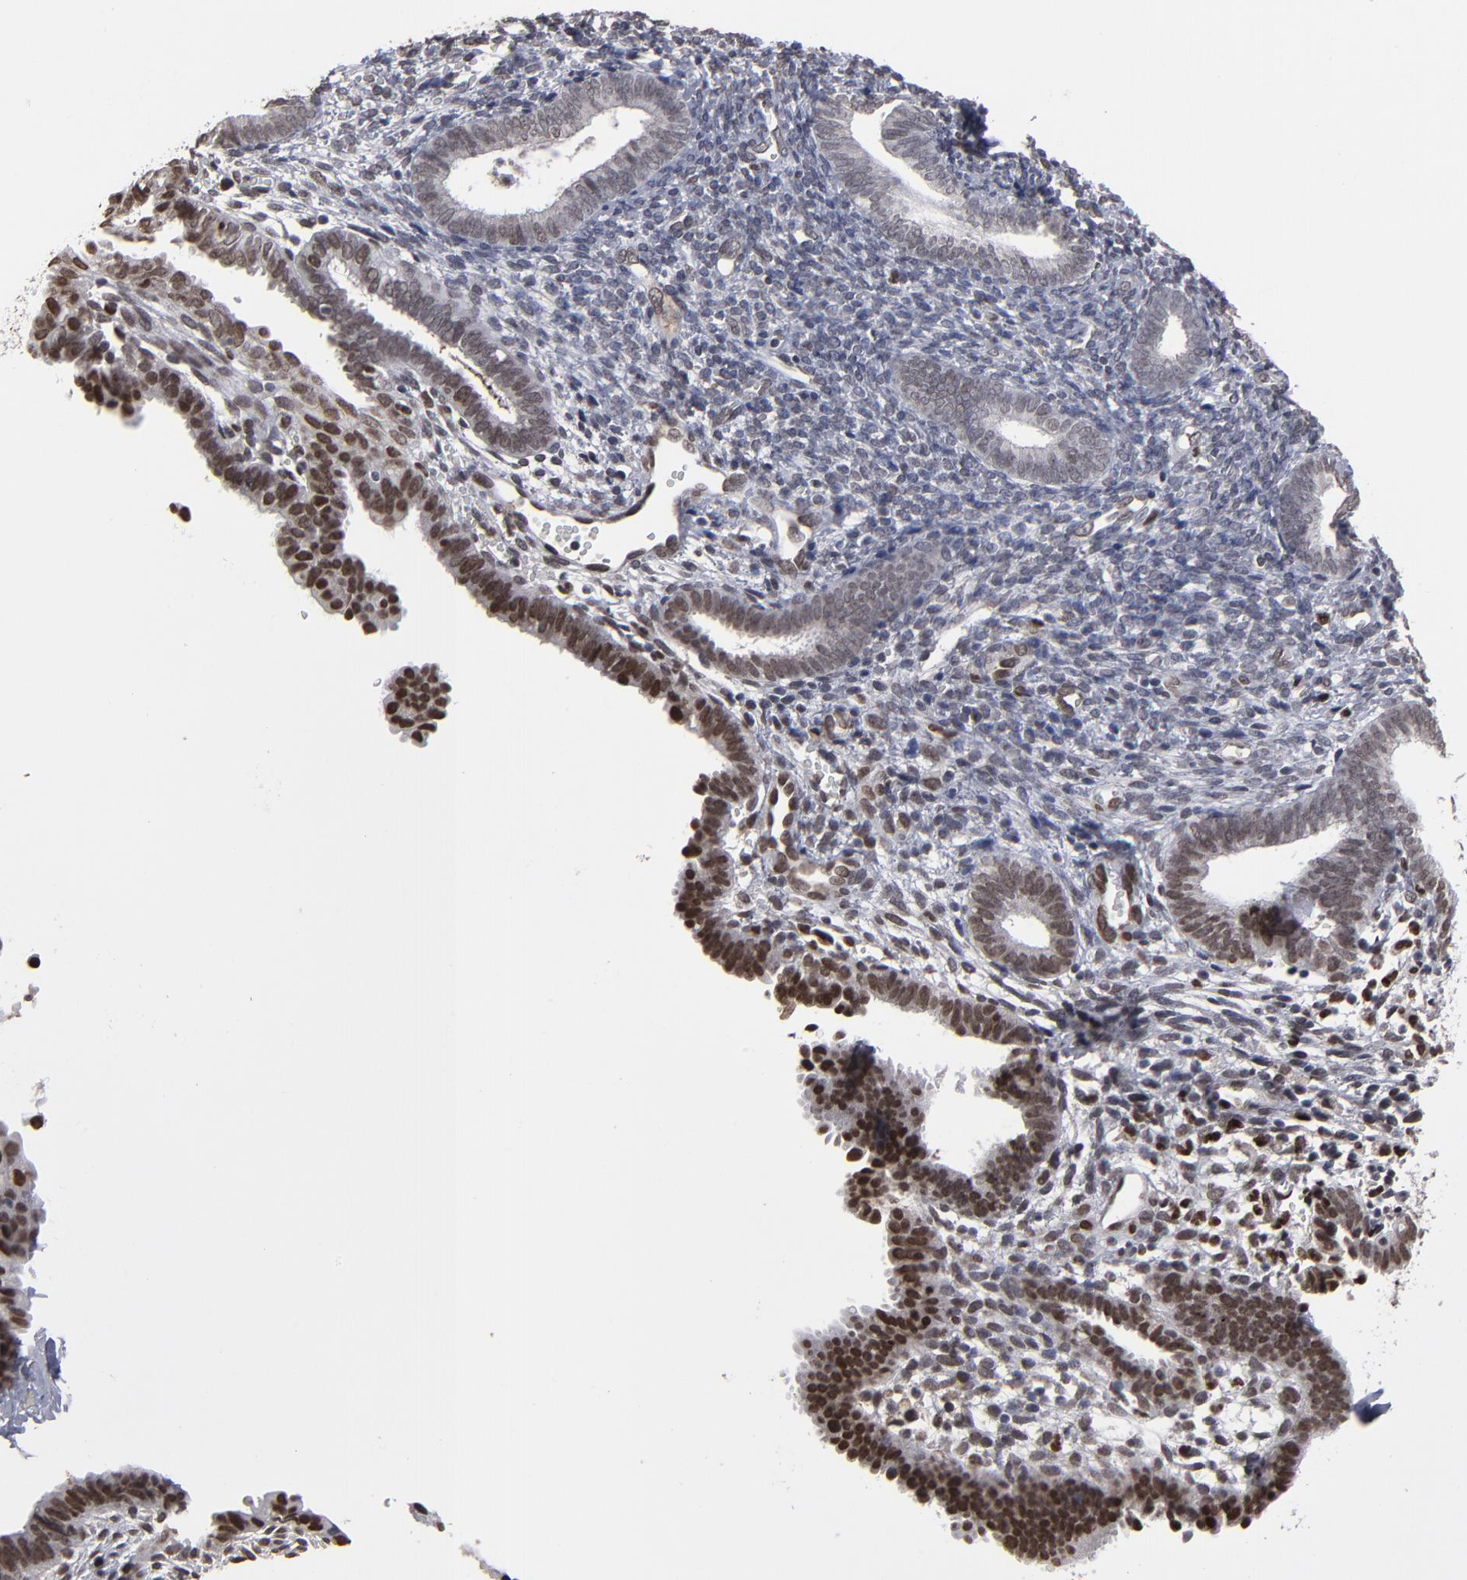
{"staining": {"intensity": "weak", "quantity": "<25%", "location": "nuclear"}, "tissue": "endometrium", "cell_type": "Cells in endometrial stroma", "image_type": "normal", "snomed": [{"axis": "morphology", "description": "Normal tissue, NOS"}, {"axis": "topography", "description": "Smooth muscle"}, {"axis": "topography", "description": "Endometrium"}], "caption": "Histopathology image shows no protein positivity in cells in endometrial stroma of benign endometrium.", "gene": "BAZ1A", "patient": {"sex": "female", "age": 57}}